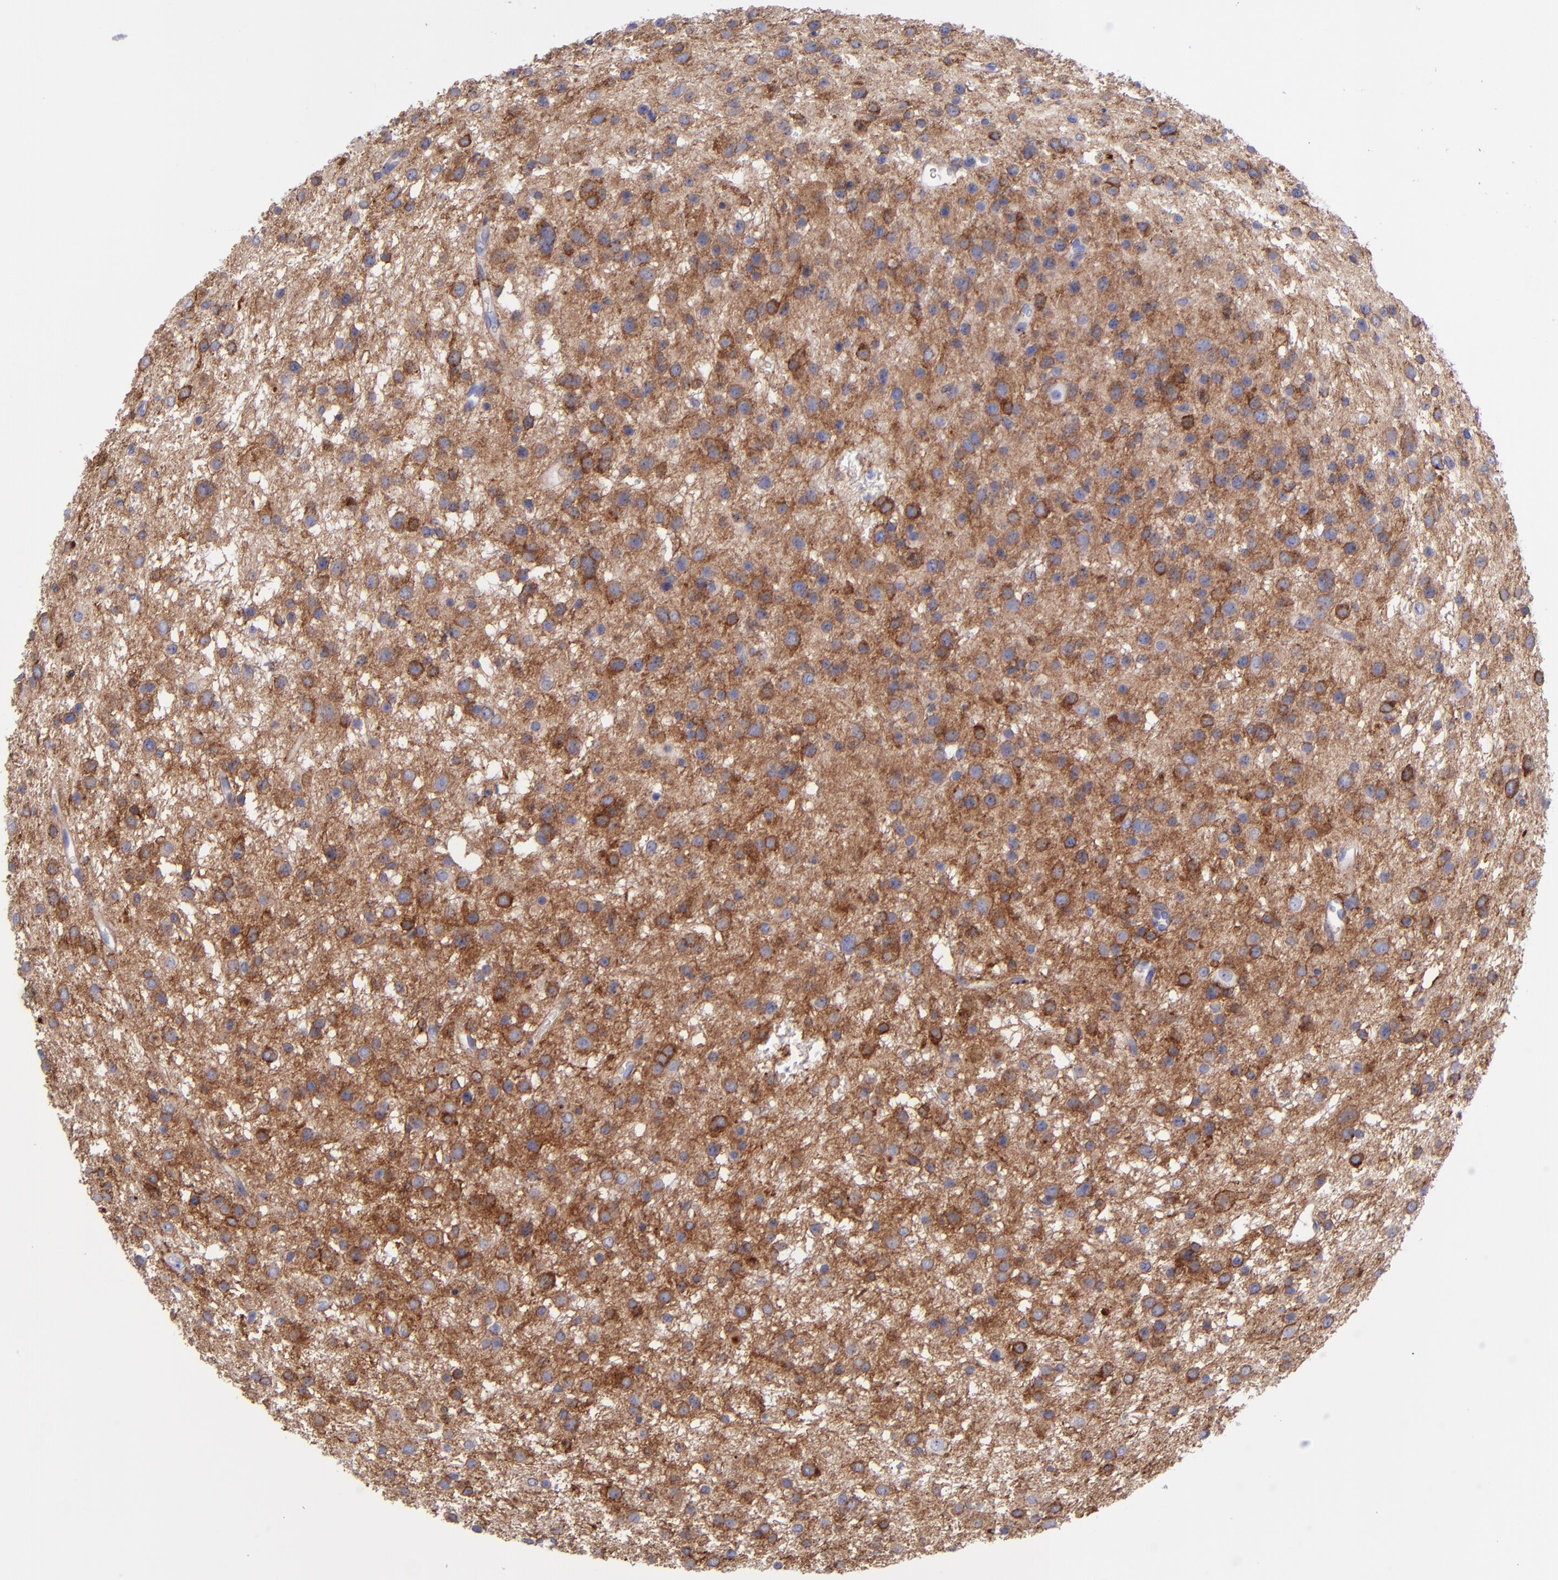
{"staining": {"intensity": "moderate", "quantity": ">75%", "location": "cytoplasmic/membranous"}, "tissue": "glioma", "cell_type": "Tumor cells", "image_type": "cancer", "snomed": [{"axis": "morphology", "description": "Glioma, malignant, Low grade"}, {"axis": "topography", "description": "Brain"}], "caption": "A micrograph of human glioma stained for a protein reveals moderate cytoplasmic/membranous brown staining in tumor cells. (Stains: DAB (3,3'-diaminobenzidine) in brown, nuclei in blue, Microscopy: brightfield microscopy at high magnification).", "gene": "ITGAV", "patient": {"sex": "female", "age": 36}}